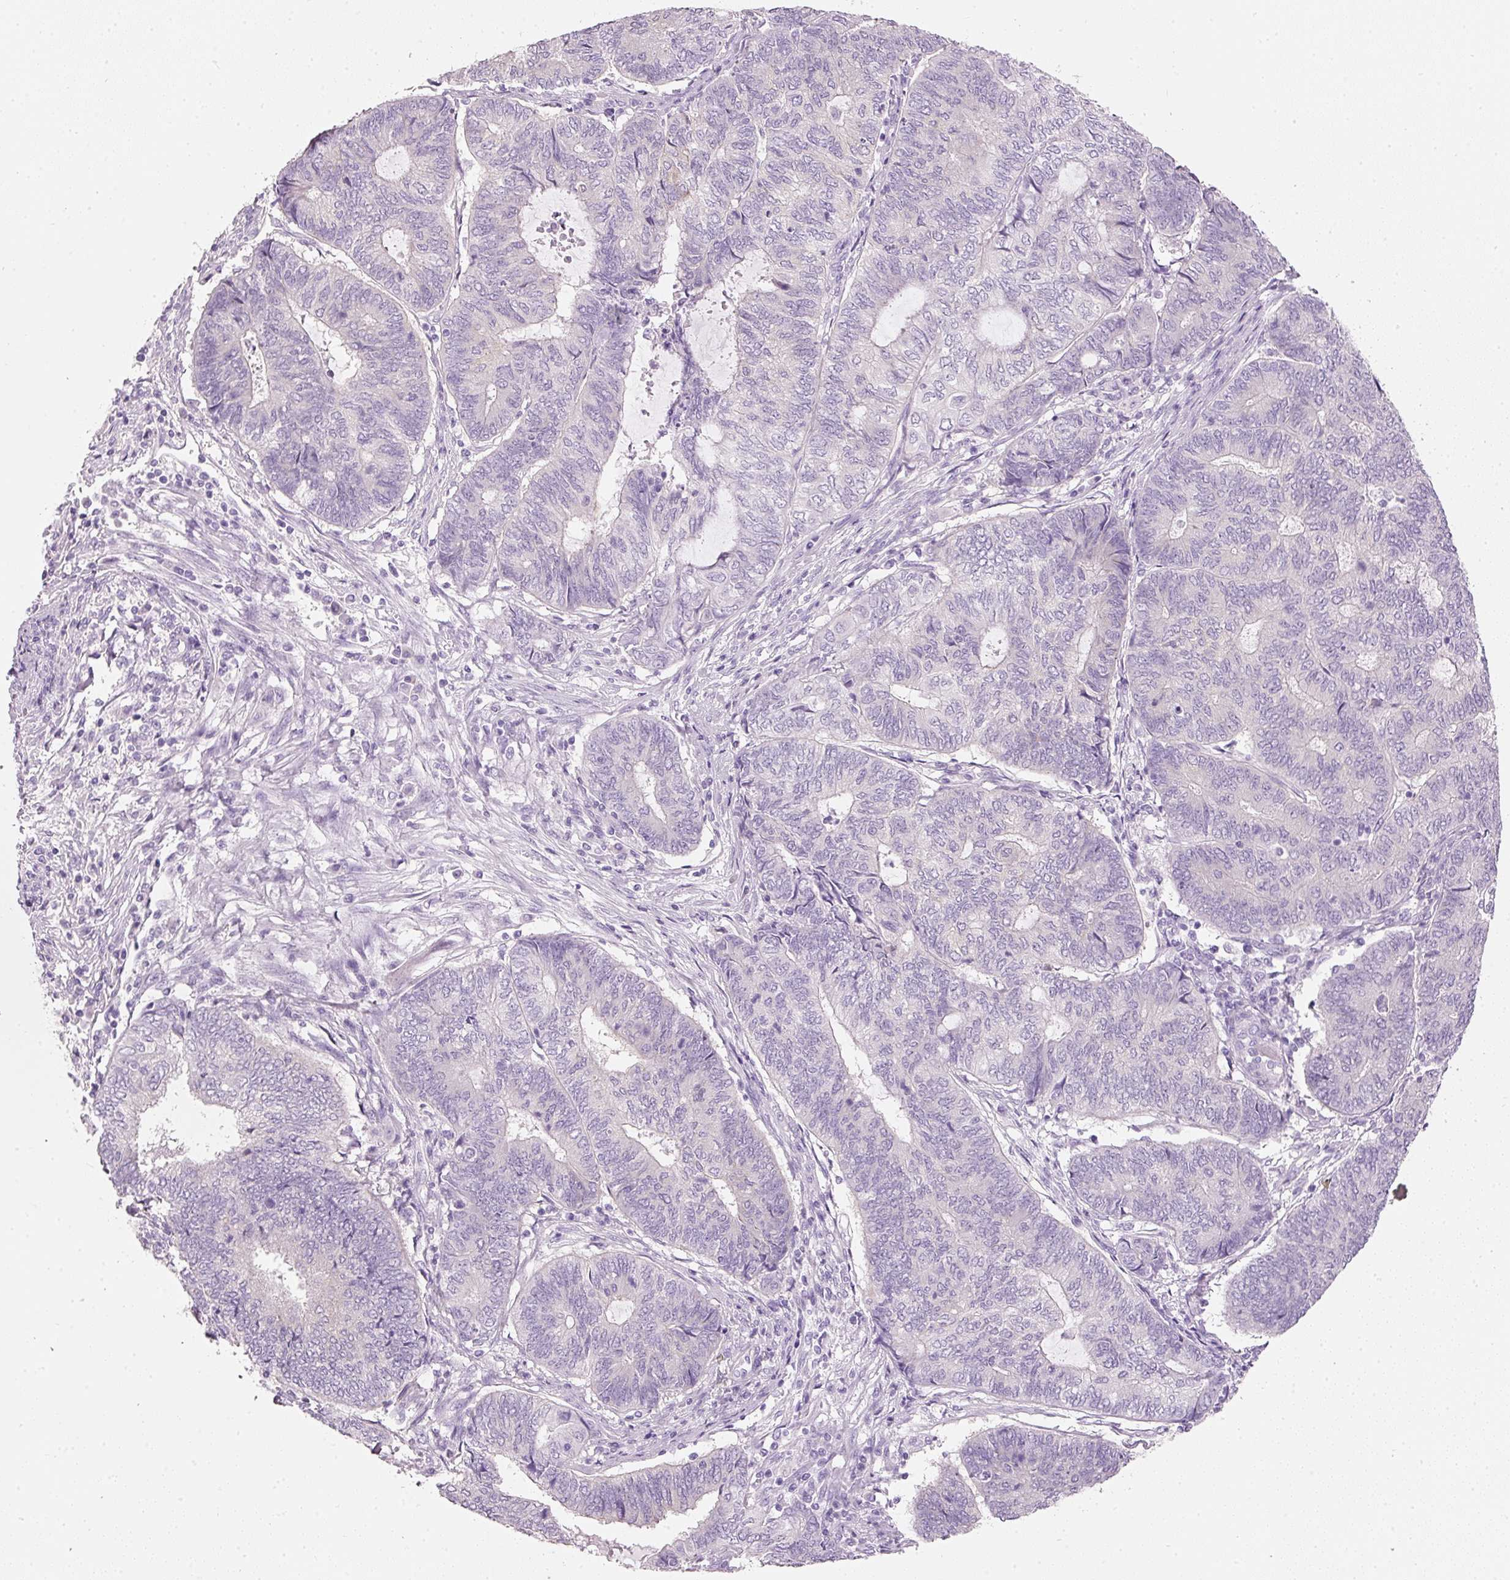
{"staining": {"intensity": "moderate", "quantity": "<25%", "location": "cytoplasmic/membranous"}, "tissue": "endometrial cancer", "cell_type": "Tumor cells", "image_type": "cancer", "snomed": [{"axis": "morphology", "description": "Adenocarcinoma, NOS"}, {"axis": "topography", "description": "Uterus"}, {"axis": "topography", "description": "Endometrium"}], "caption": "Protein positivity by immunohistochemistry (IHC) reveals moderate cytoplasmic/membranous positivity in about <25% of tumor cells in endometrial cancer.", "gene": "PDXDC1", "patient": {"sex": "female", "age": 70}}